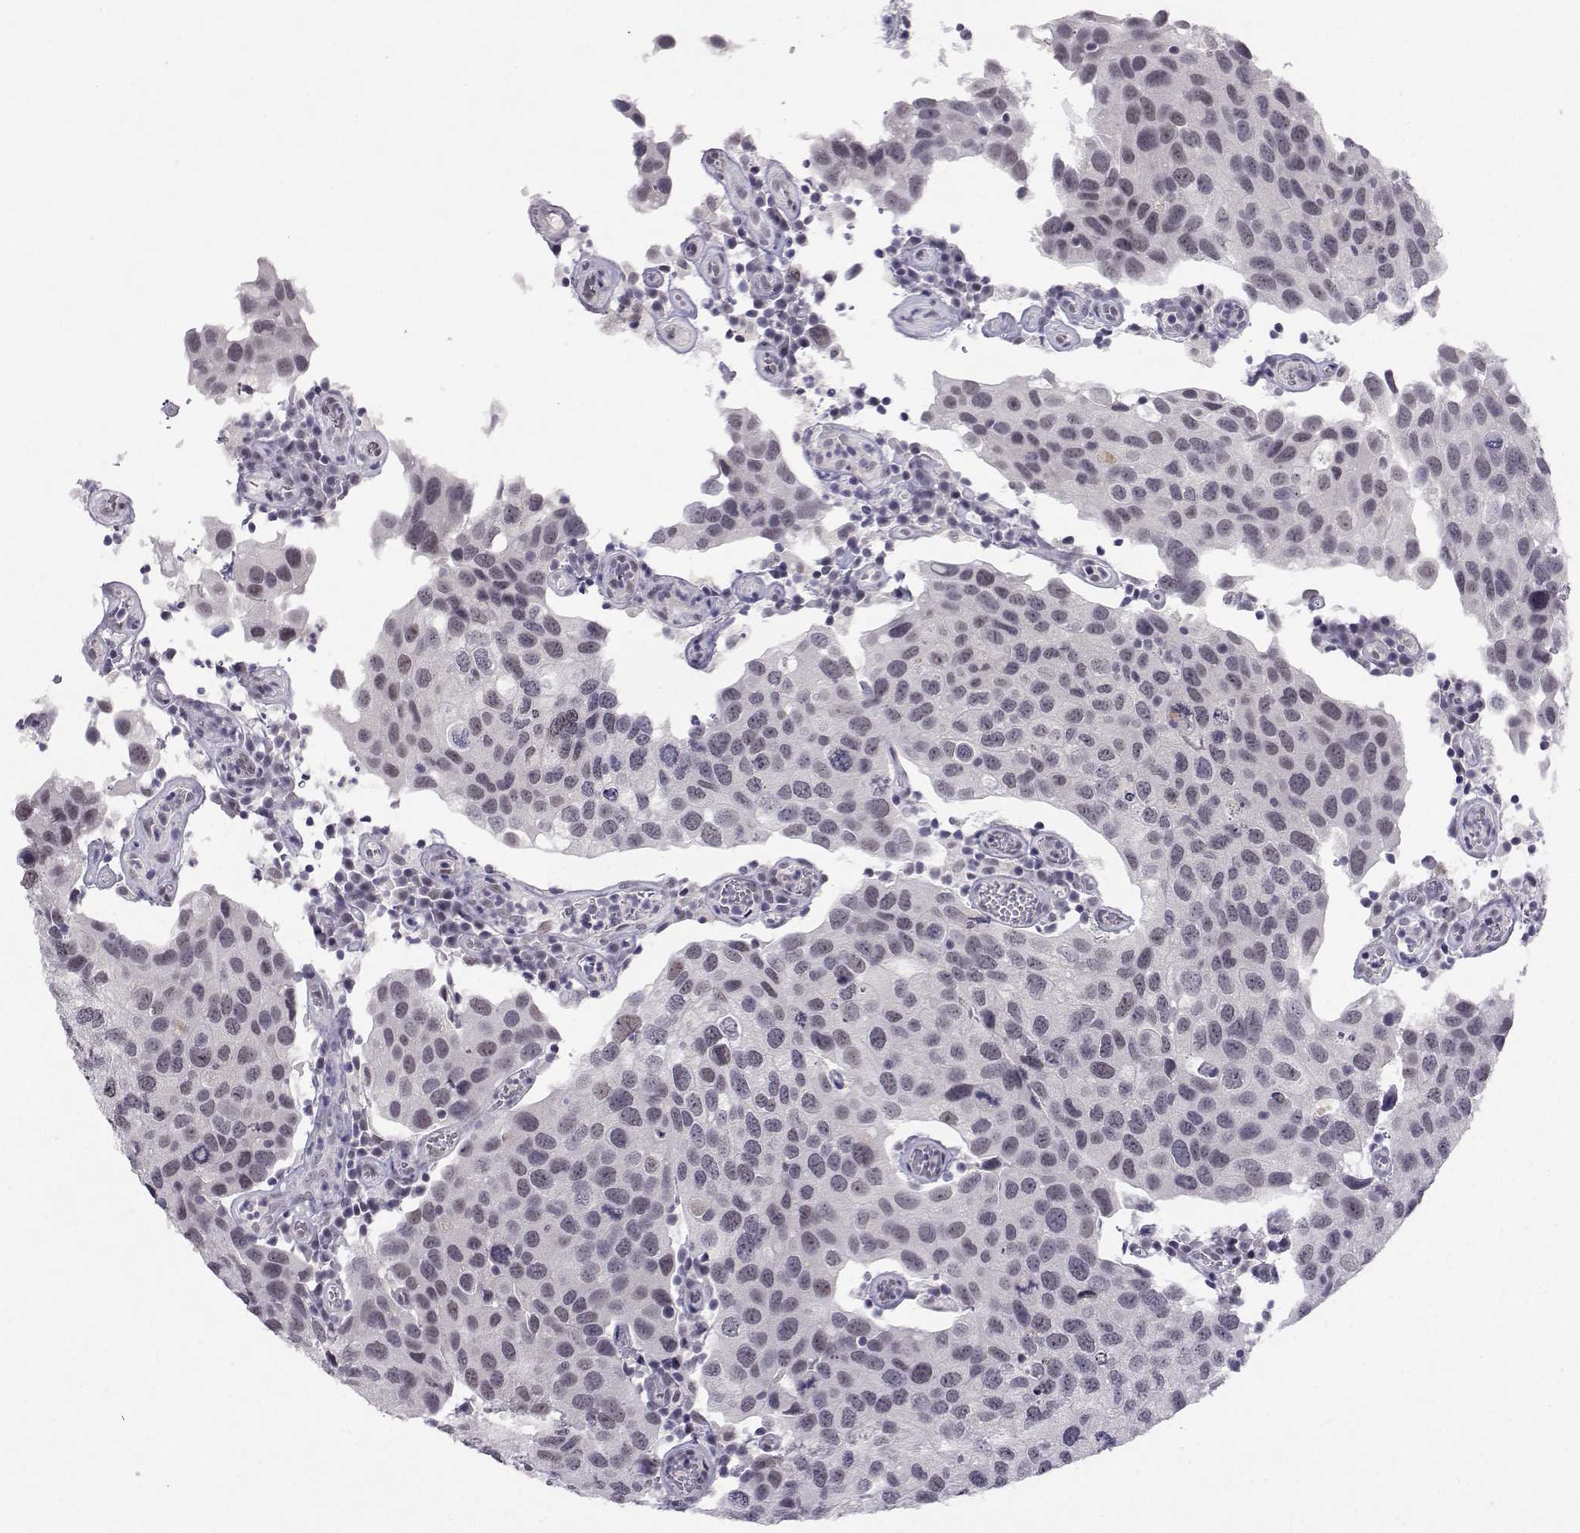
{"staining": {"intensity": "negative", "quantity": "none", "location": "none"}, "tissue": "urothelial cancer", "cell_type": "Tumor cells", "image_type": "cancer", "snomed": [{"axis": "morphology", "description": "Urothelial carcinoma, High grade"}, {"axis": "topography", "description": "Urinary bladder"}], "caption": "DAB (3,3'-diaminobenzidine) immunohistochemical staining of urothelial cancer shows no significant expression in tumor cells.", "gene": "MED26", "patient": {"sex": "male", "age": 79}}